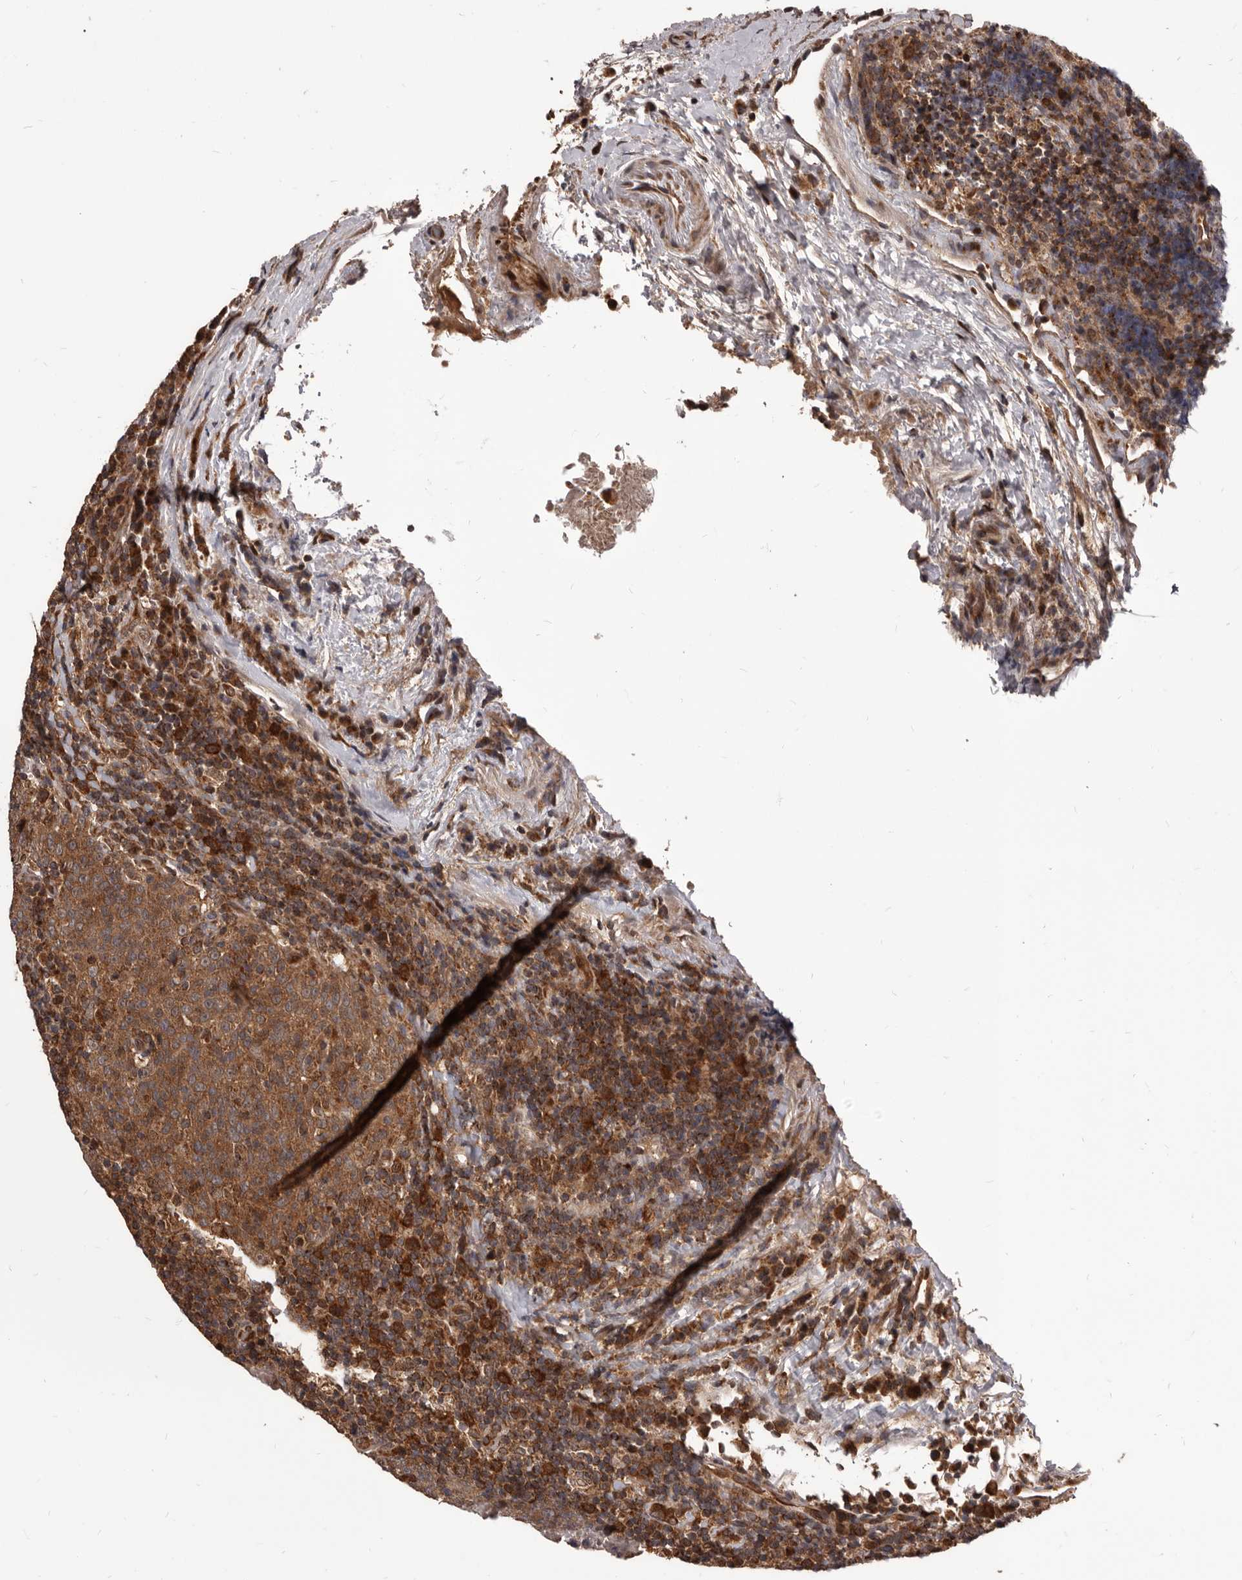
{"staining": {"intensity": "moderate", "quantity": ">75%", "location": "cytoplasmic/membranous"}, "tissue": "head and neck cancer", "cell_type": "Tumor cells", "image_type": "cancer", "snomed": [{"axis": "morphology", "description": "Squamous cell carcinoma, NOS"}, {"axis": "morphology", "description": "Squamous cell carcinoma, metastatic, NOS"}, {"axis": "topography", "description": "Lymph node"}, {"axis": "topography", "description": "Head-Neck"}], "caption": "Tumor cells show moderate cytoplasmic/membranous positivity in approximately >75% of cells in head and neck cancer.", "gene": "MAP3K14", "patient": {"sex": "male", "age": 62}}